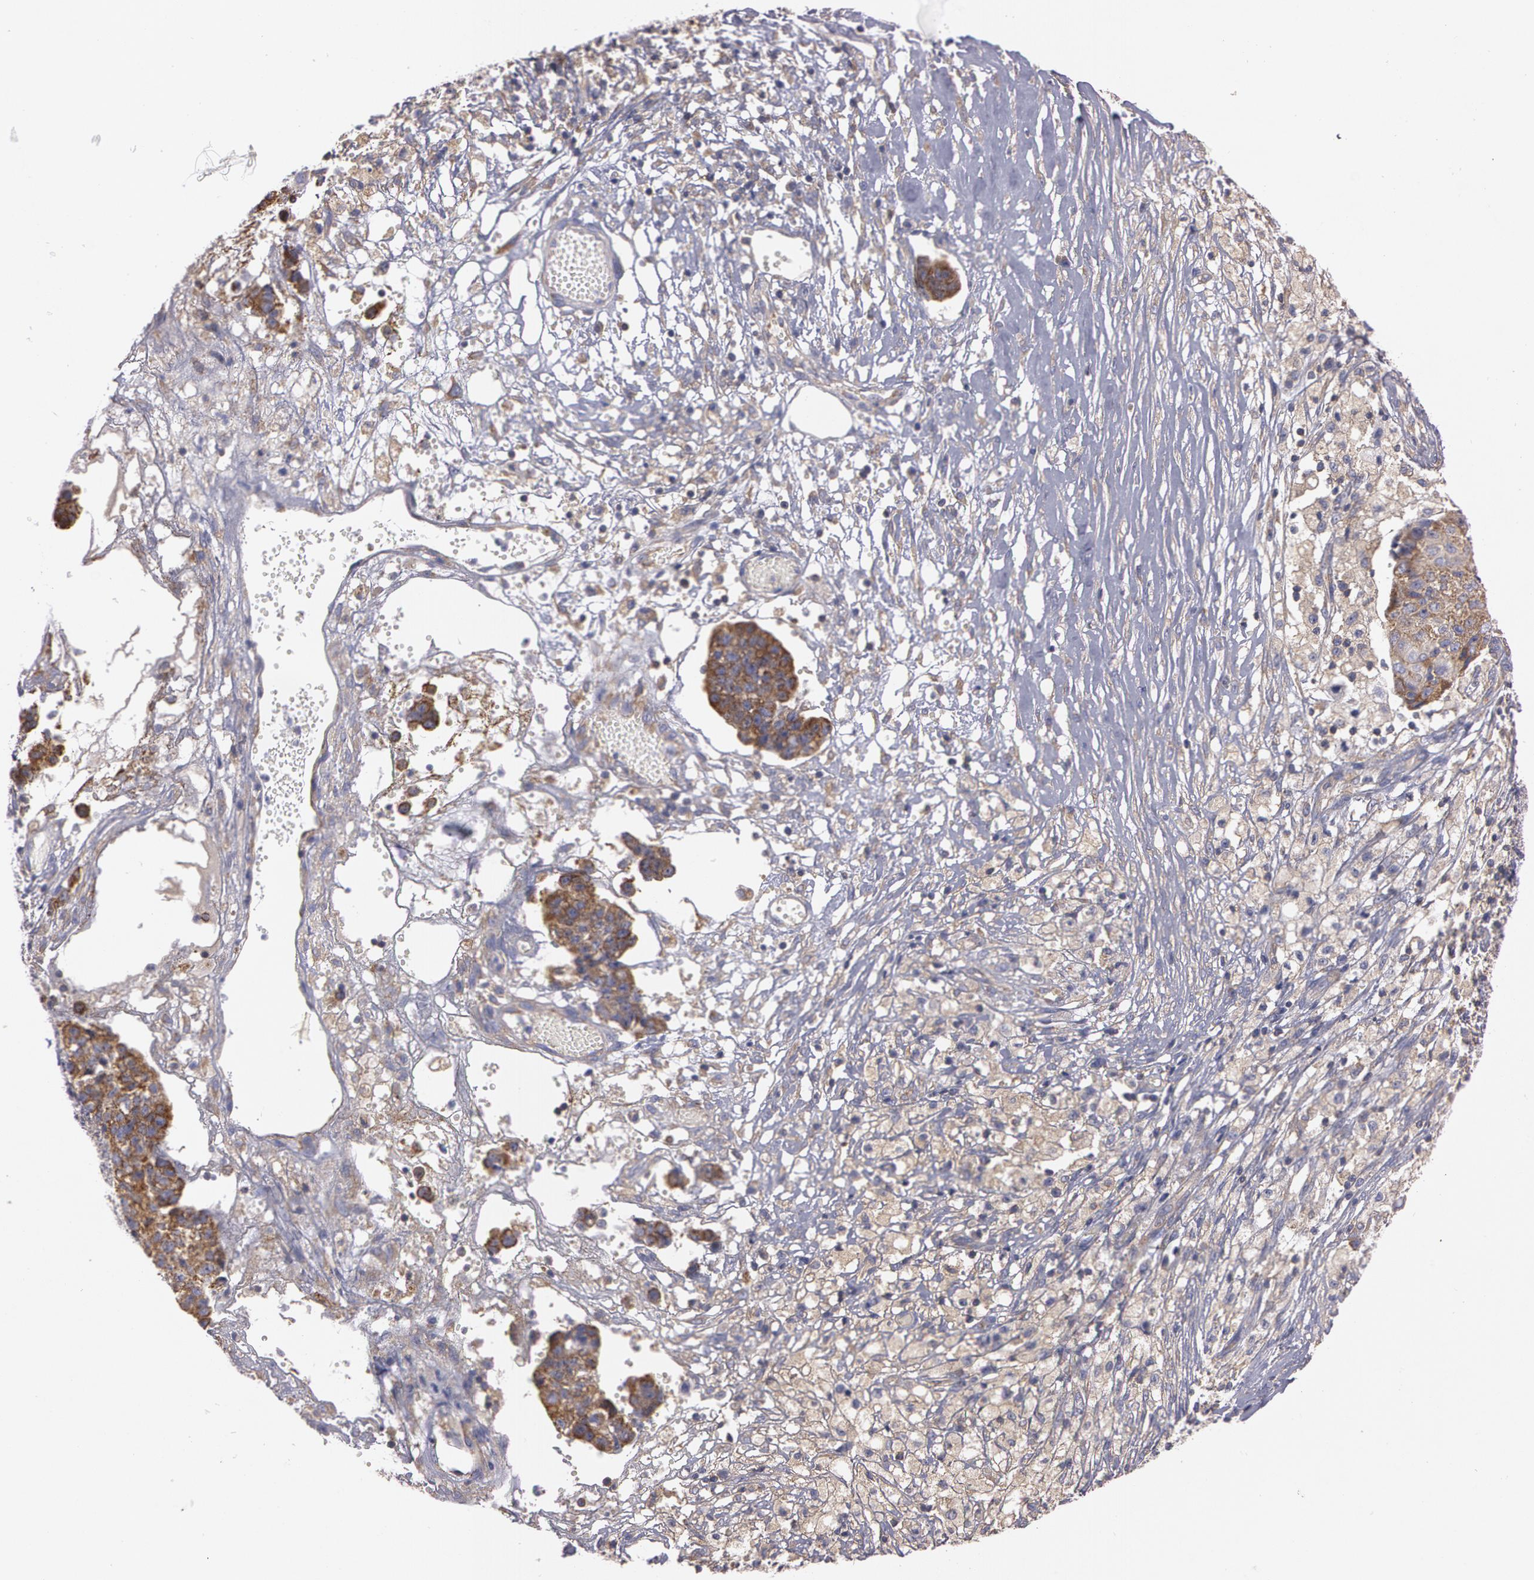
{"staining": {"intensity": "moderate", "quantity": ">75%", "location": "cytoplasmic/membranous"}, "tissue": "ovarian cancer", "cell_type": "Tumor cells", "image_type": "cancer", "snomed": [{"axis": "morphology", "description": "Carcinoma, endometroid"}, {"axis": "topography", "description": "Ovary"}], "caption": "Human endometroid carcinoma (ovarian) stained with a brown dye displays moderate cytoplasmic/membranous positive staining in approximately >75% of tumor cells.", "gene": "NEK9", "patient": {"sex": "female", "age": 42}}